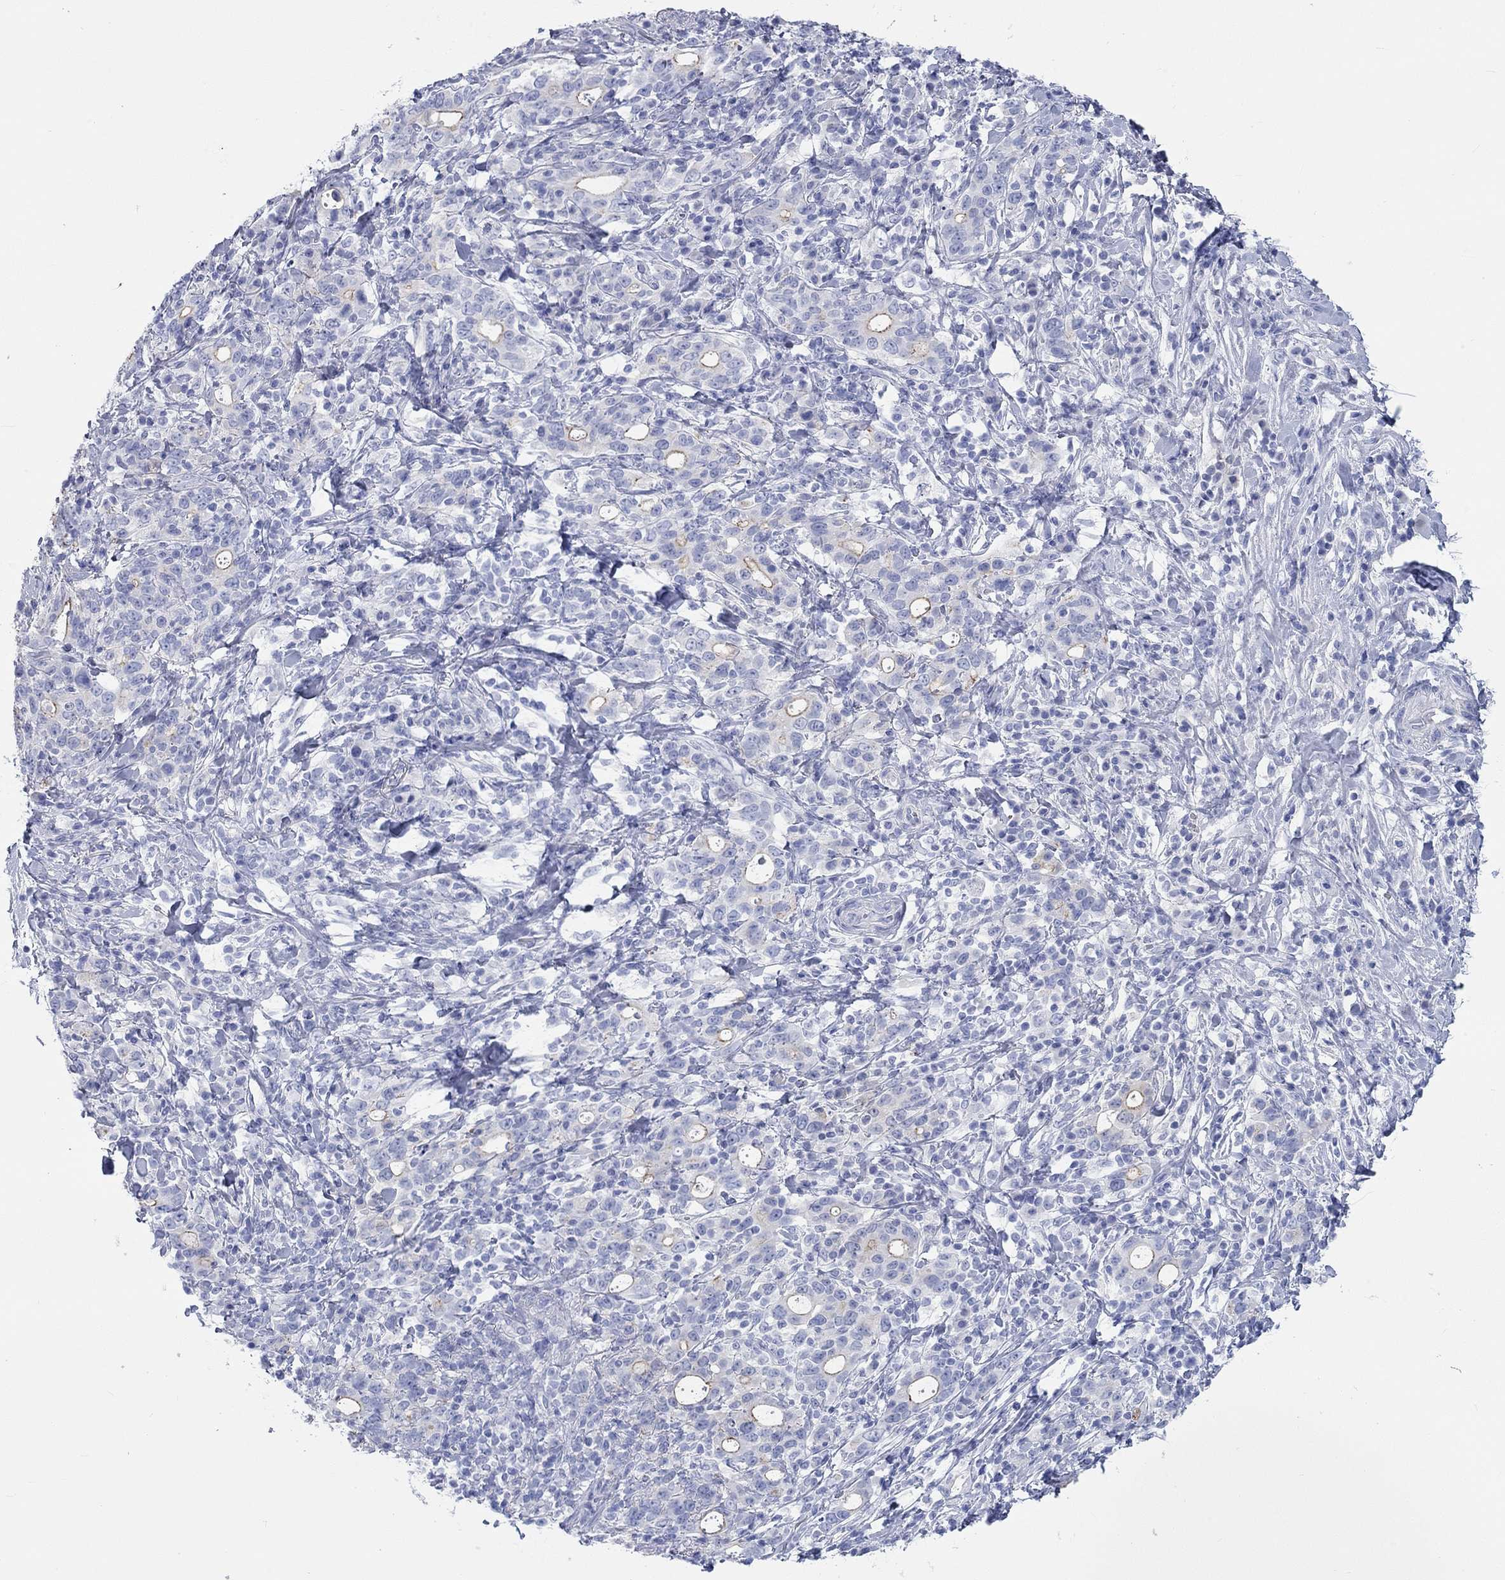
{"staining": {"intensity": "moderate", "quantity": "<25%", "location": "cytoplasmic/membranous"}, "tissue": "stomach cancer", "cell_type": "Tumor cells", "image_type": "cancer", "snomed": [{"axis": "morphology", "description": "Adenocarcinoma, NOS"}, {"axis": "topography", "description": "Stomach"}], "caption": "Moderate cytoplasmic/membranous protein positivity is appreciated in approximately <25% of tumor cells in stomach cancer (adenocarcinoma).", "gene": "SPATA9", "patient": {"sex": "male", "age": 79}}